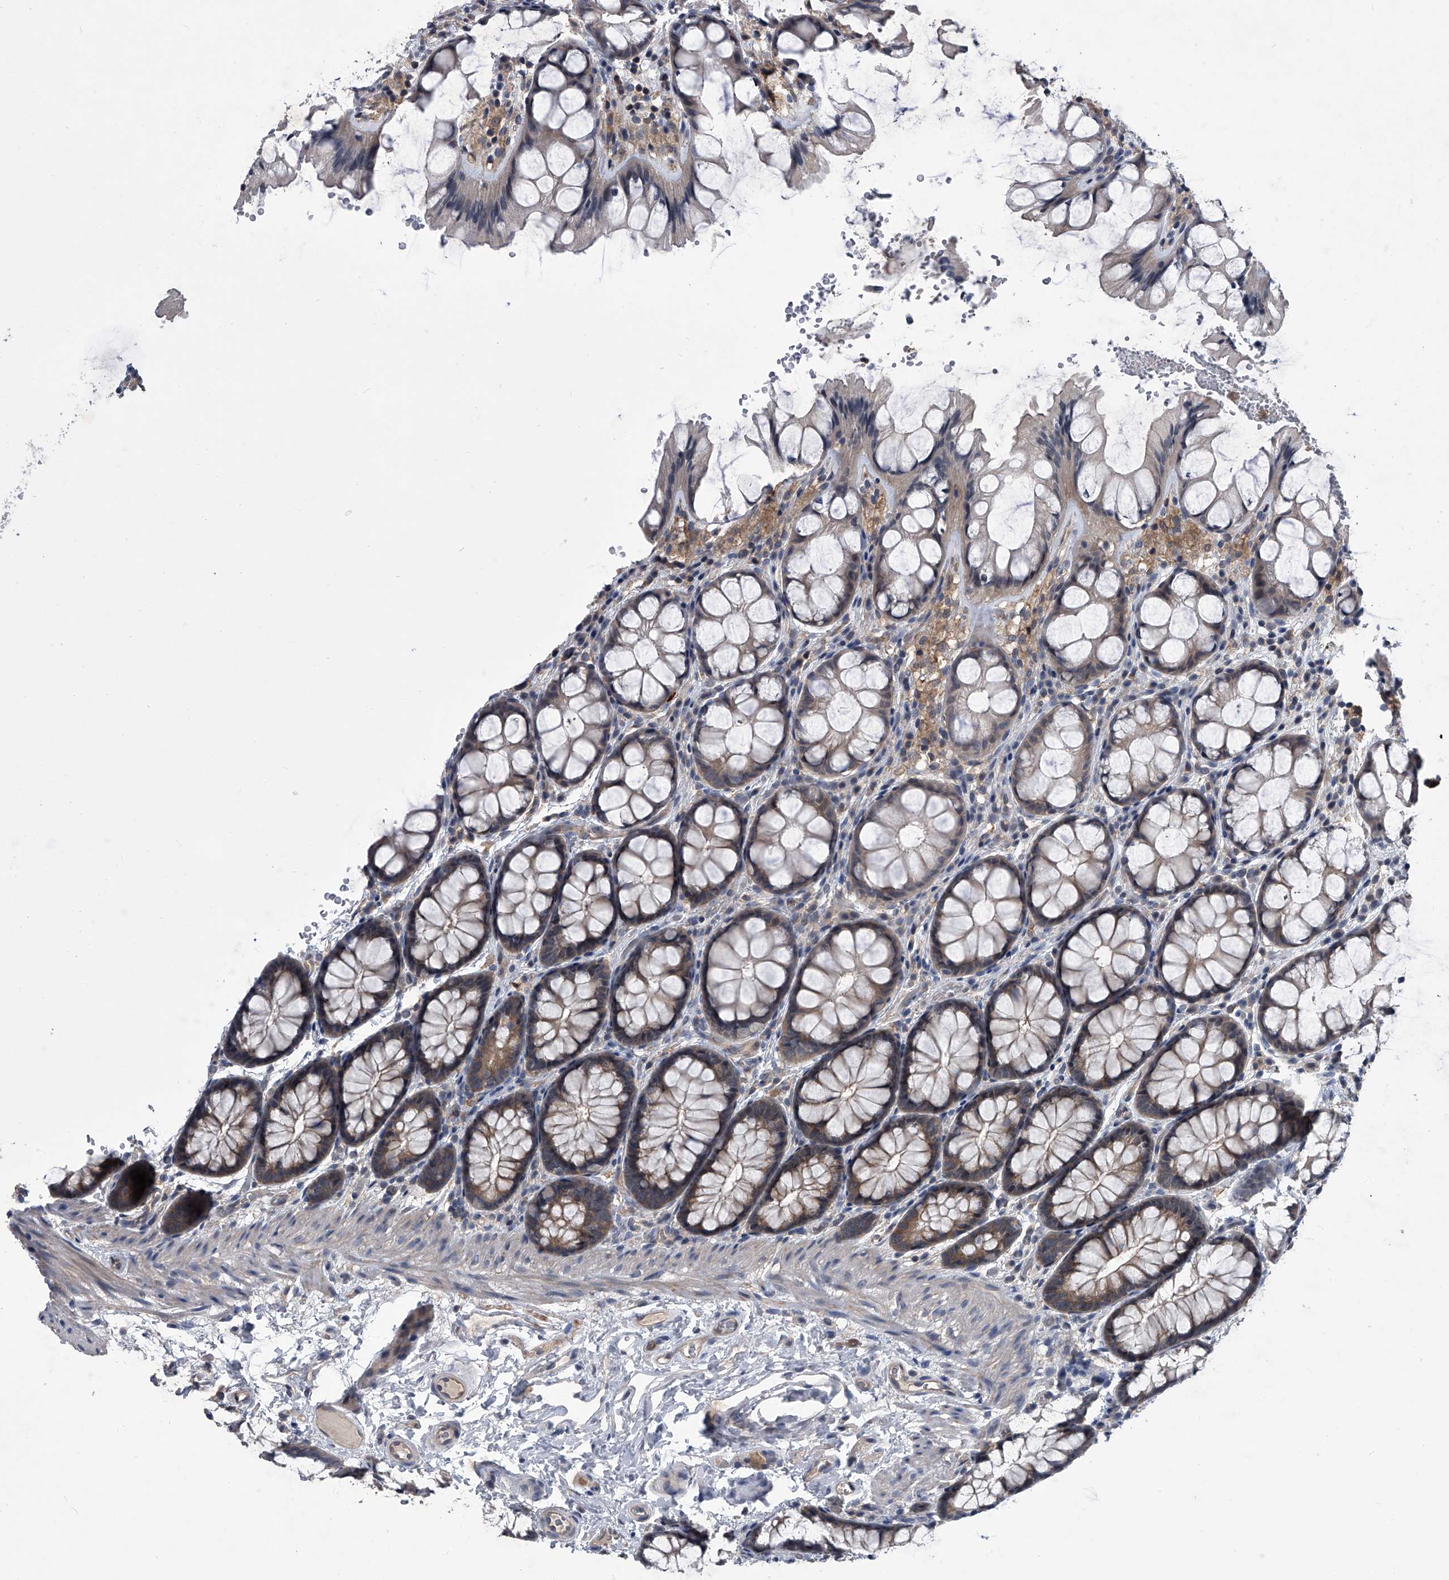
{"staining": {"intensity": "weak", "quantity": "25%-75%", "location": "cytoplasmic/membranous"}, "tissue": "colon", "cell_type": "Endothelial cells", "image_type": "normal", "snomed": [{"axis": "morphology", "description": "Normal tissue, NOS"}, {"axis": "topography", "description": "Colon"}], "caption": "Protein staining of normal colon exhibits weak cytoplasmic/membranous positivity in approximately 25%-75% of endothelial cells.", "gene": "MAP4K3", "patient": {"sex": "male", "age": 47}}